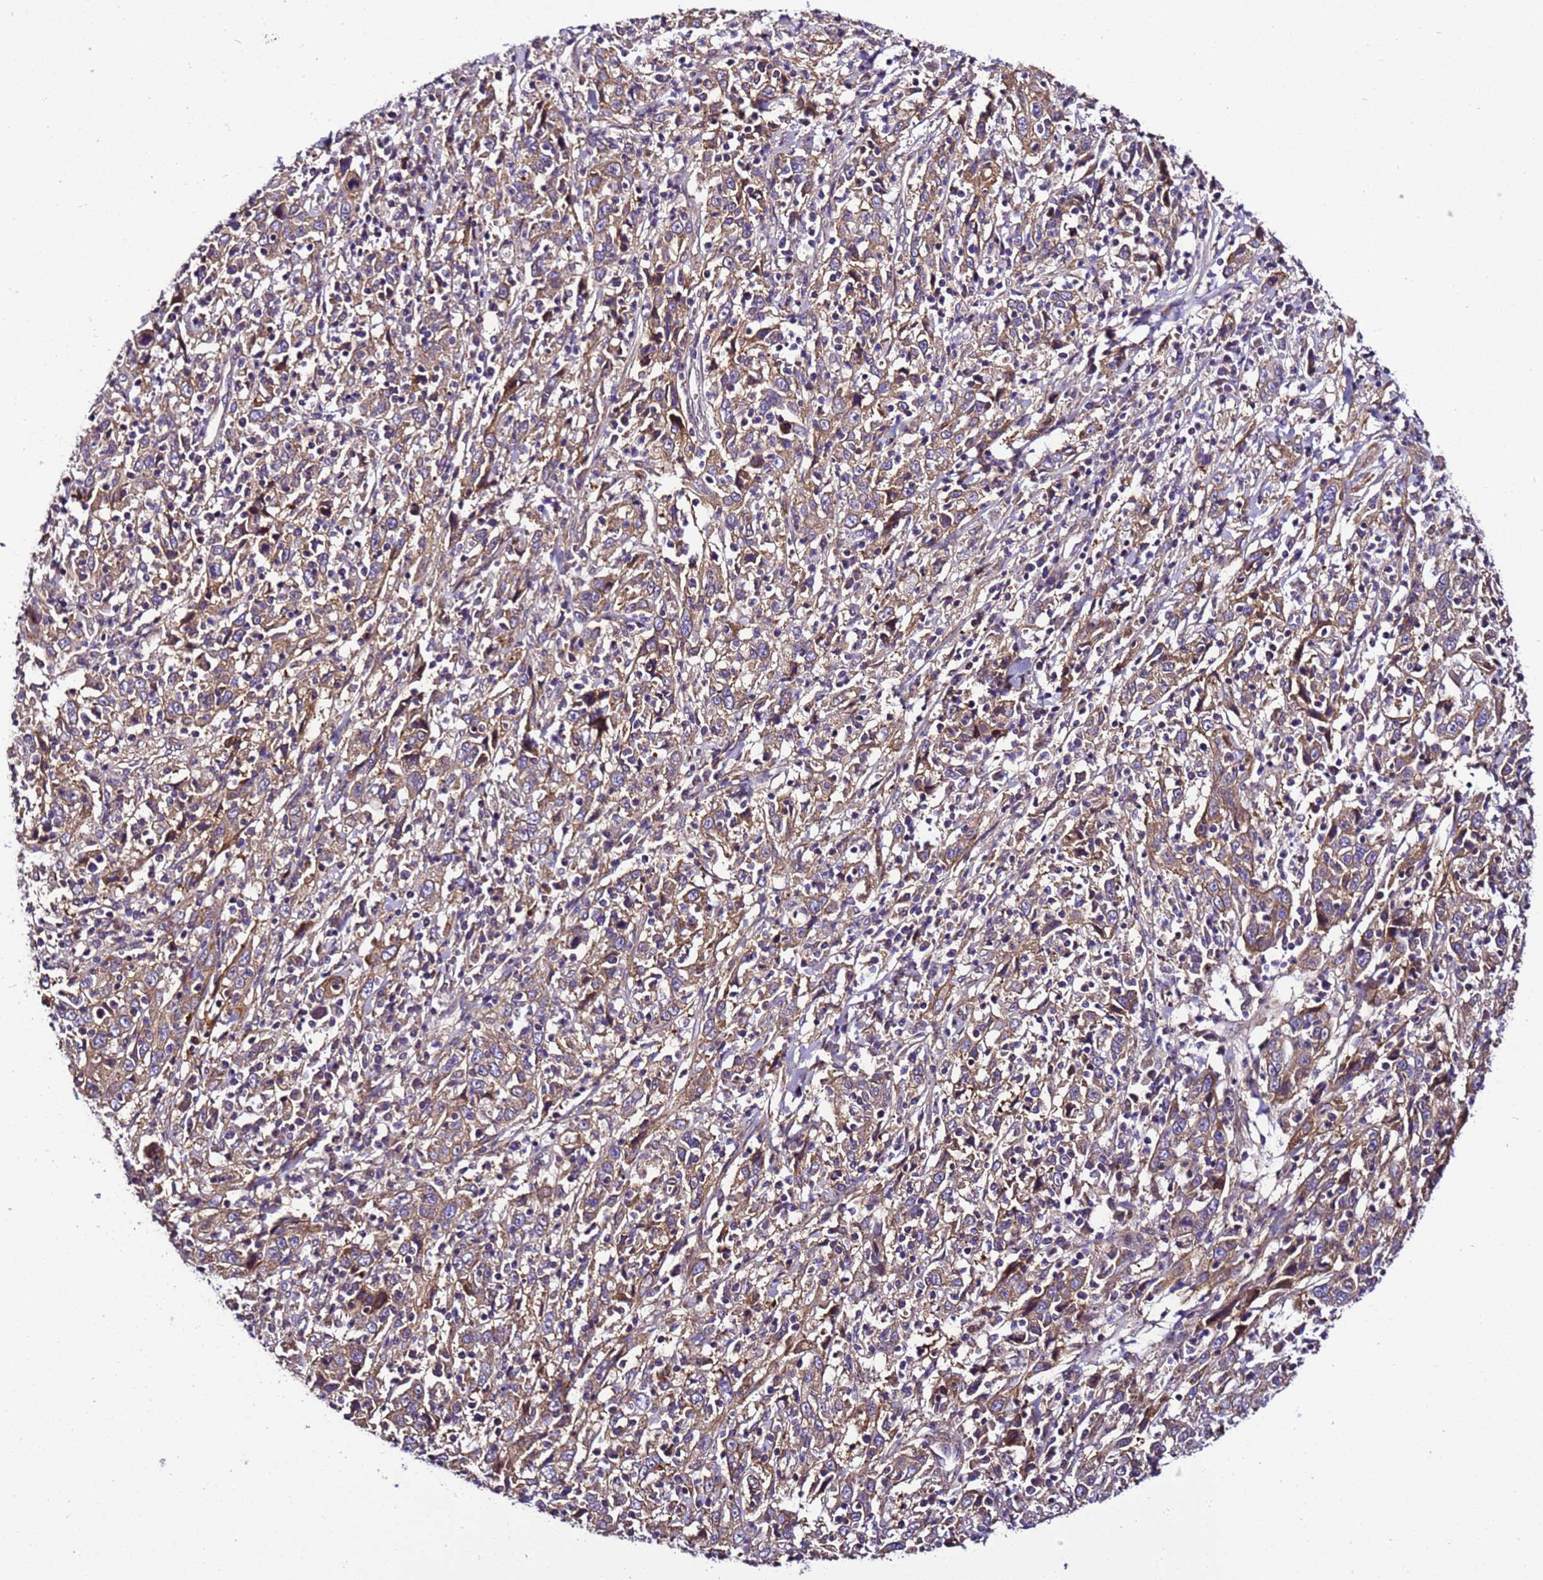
{"staining": {"intensity": "moderate", "quantity": ">75%", "location": "cytoplasmic/membranous"}, "tissue": "cervical cancer", "cell_type": "Tumor cells", "image_type": "cancer", "snomed": [{"axis": "morphology", "description": "Squamous cell carcinoma, NOS"}, {"axis": "topography", "description": "Cervix"}], "caption": "An image showing moderate cytoplasmic/membranous expression in about >75% of tumor cells in cervical cancer, as visualized by brown immunohistochemical staining.", "gene": "ZNF417", "patient": {"sex": "female", "age": 46}}